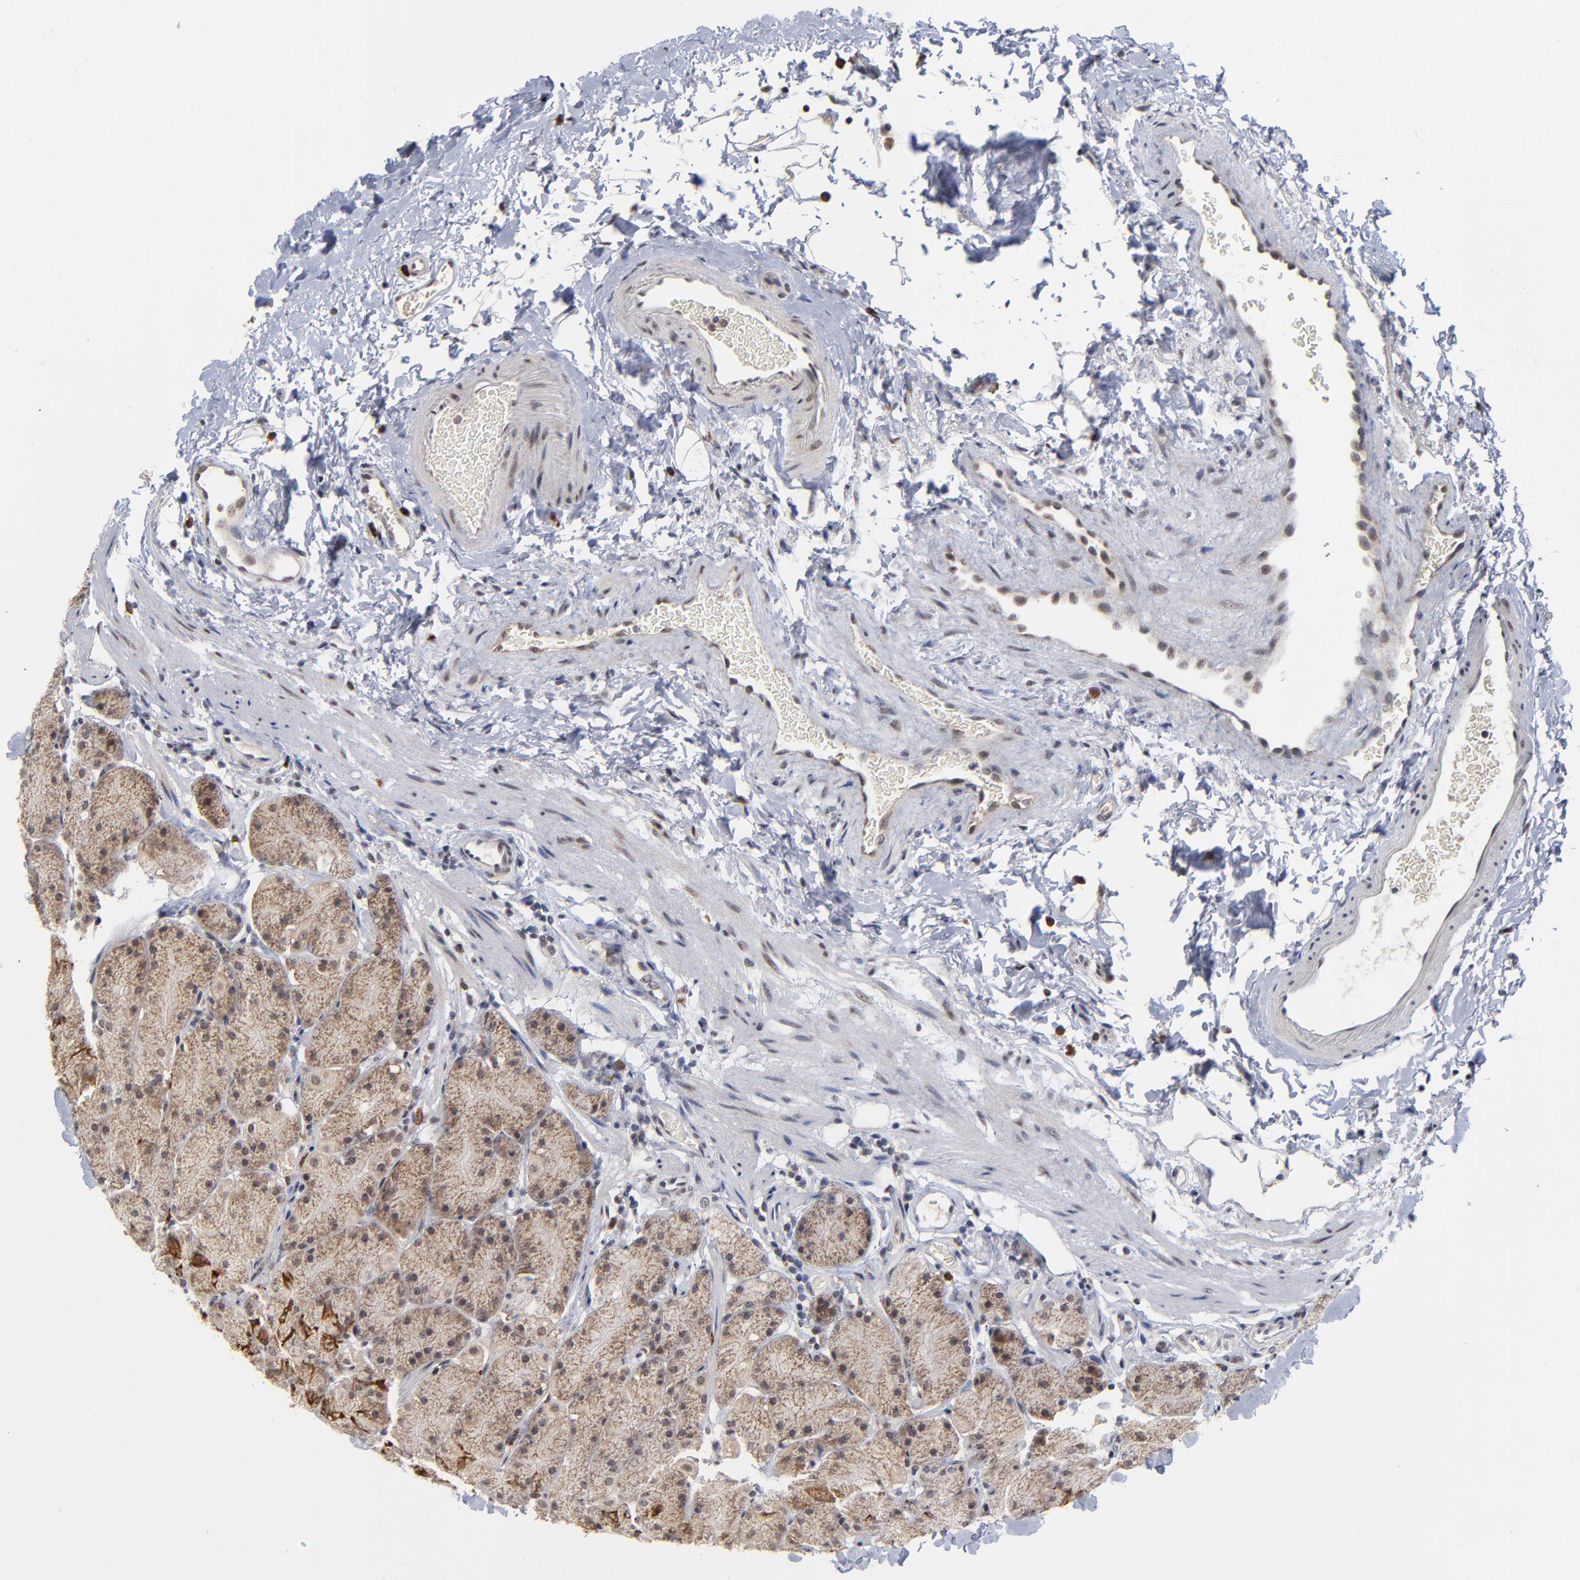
{"staining": {"intensity": "strong", "quantity": ">75%", "location": "cytoplasmic/membranous,nuclear"}, "tissue": "stomach", "cell_type": "Glandular cells", "image_type": "normal", "snomed": [{"axis": "morphology", "description": "Normal tissue, NOS"}, {"axis": "topography", "description": "Stomach, upper"}, {"axis": "topography", "description": "Stomach"}], "caption": "Stomach stained for a protein exhibits strong cytoplasmic/membranous,nuclear positivity in glandular cells.", "gene": "ZNF419", "patient": {"sex": "male", "age": 76}}